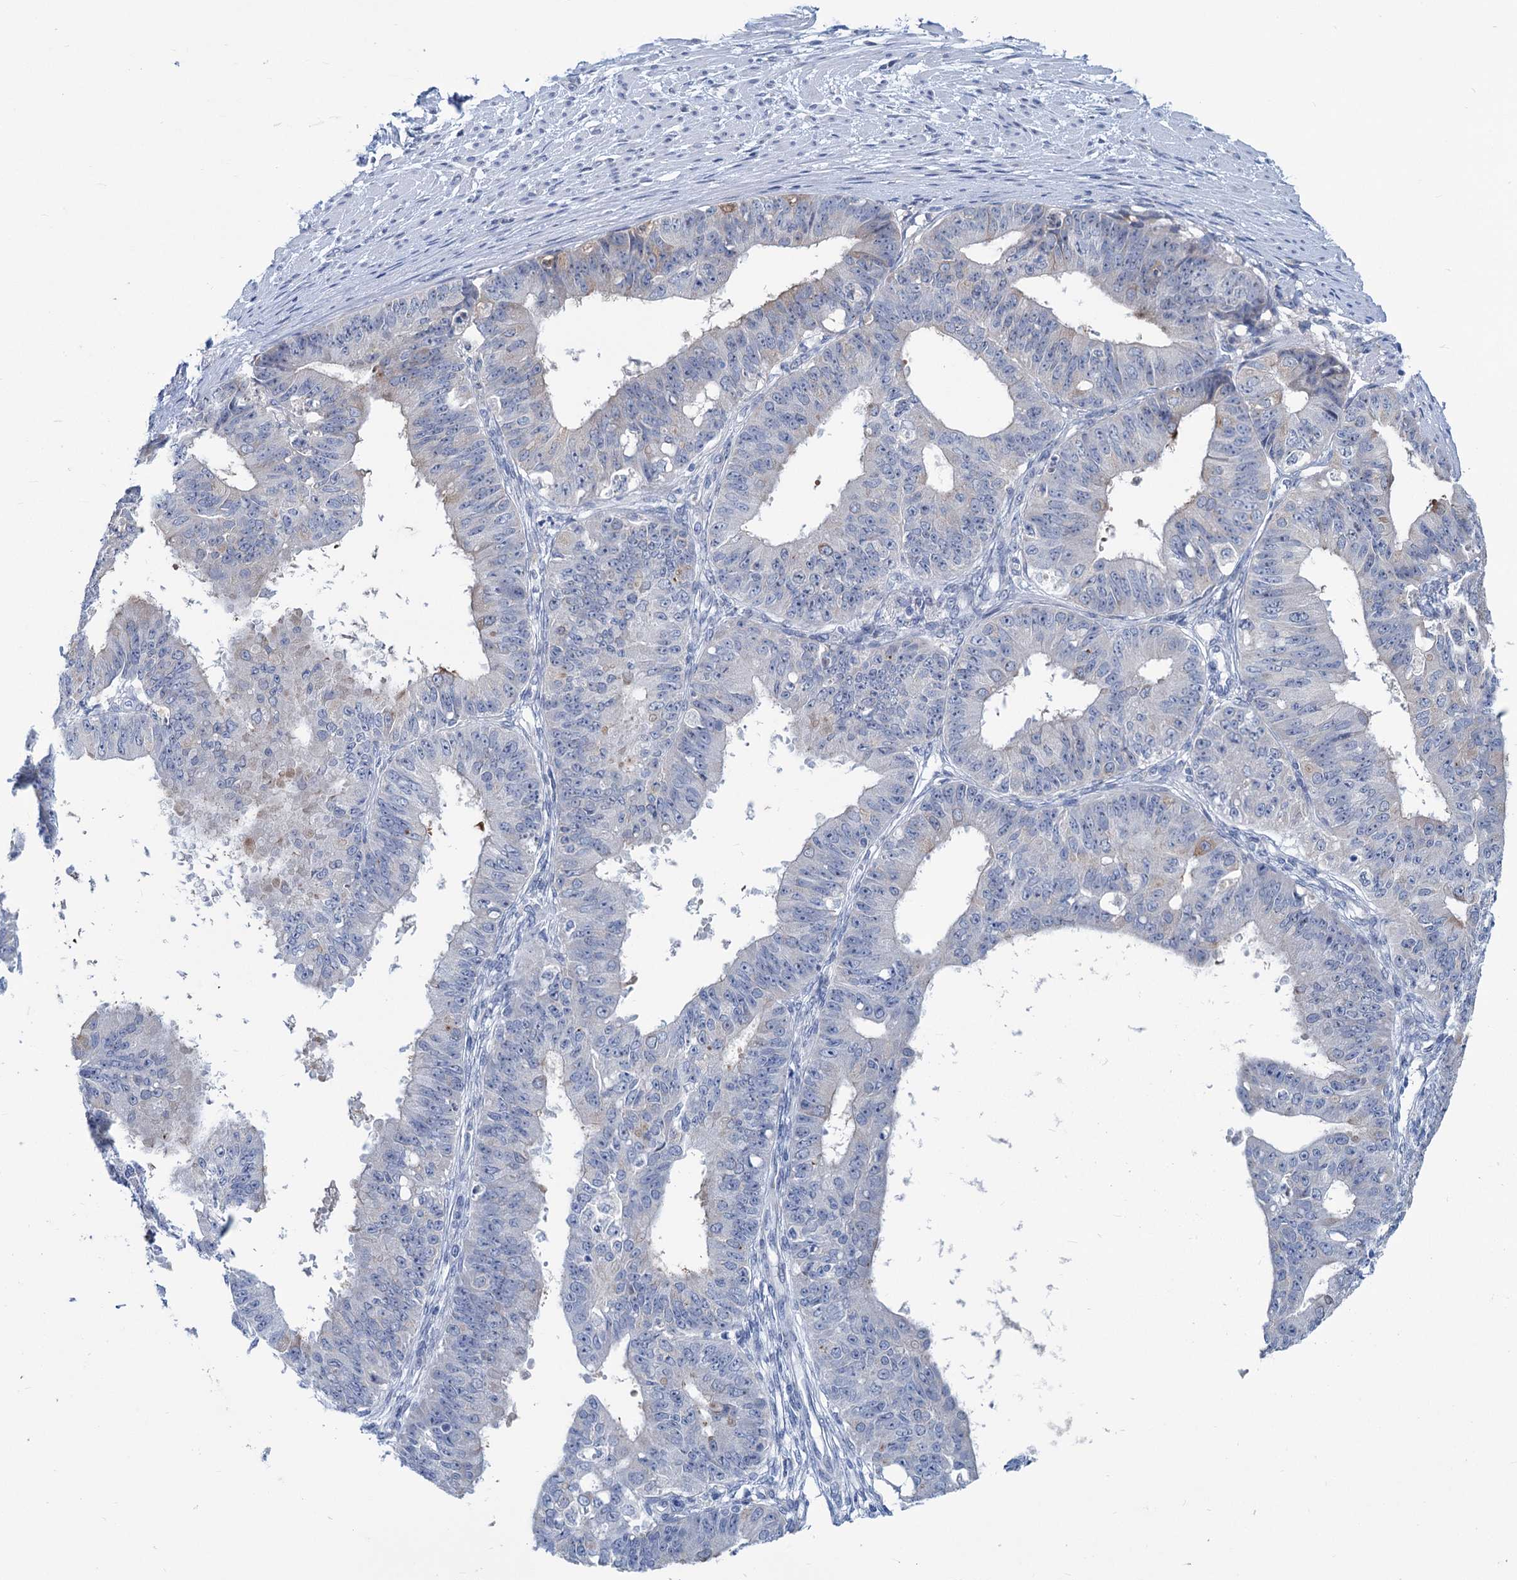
{"staining": {"intensity": "negative", "quantity": "none", "location": "none"}, "tissue": "ovarian cancer", "cell_type": "Tumor cells", "image_type": "cancer", "snomed": [{"axis": "morphology", "description": "Carcinoma, endometroid"}, {"axis": "topography", "description": "Appendix"}, {"axis": "topography", "description": "Ovary"}], "caption": "This is an IHC histopathology image of ovarian cancer (endometroid carcinoma). There is no staining in tumor cells.", "gene": "NEU3", "patient": {"sex": "female", "age": 42}}